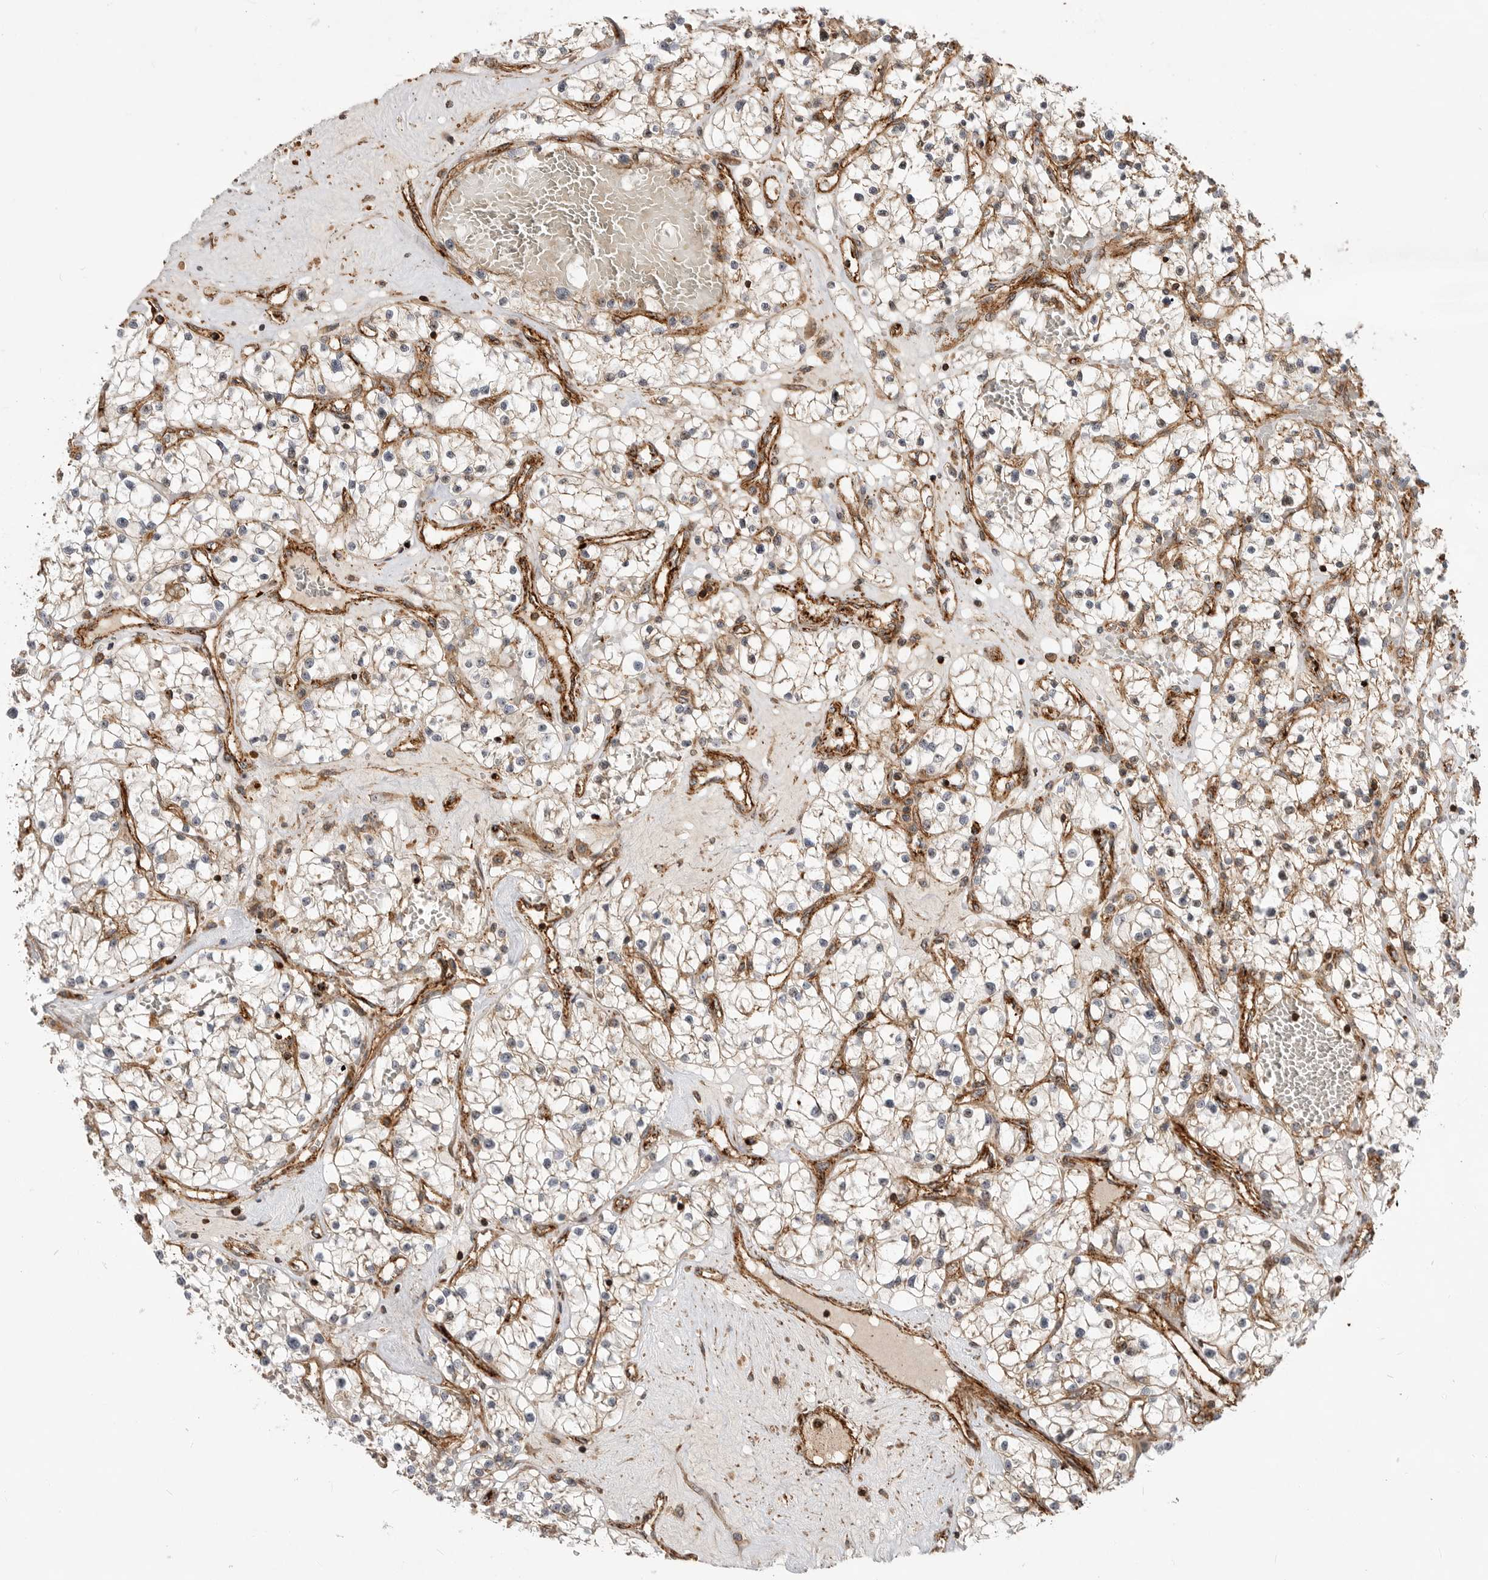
{"staining": {"intensity": "weak", "quantity": "<25%", "location": "cytoplasmic/membranous"}, "tissue": "renal cancer", "cell_type": "Tumor cells", "image_type": "cancer", "snomed": [{"axis": "morphology", "description": "Normal tissue, NOS"}, {"axis": "morphology", "description": "Adenocarcinoma, NOS"}, {"axis": "topography", "description": "Kidney"}], "caption": "Tumor cells show no significant staining in renal cancer.", "gene": "GPATCH2", "patient": {"sex": "male", "age": 68}}